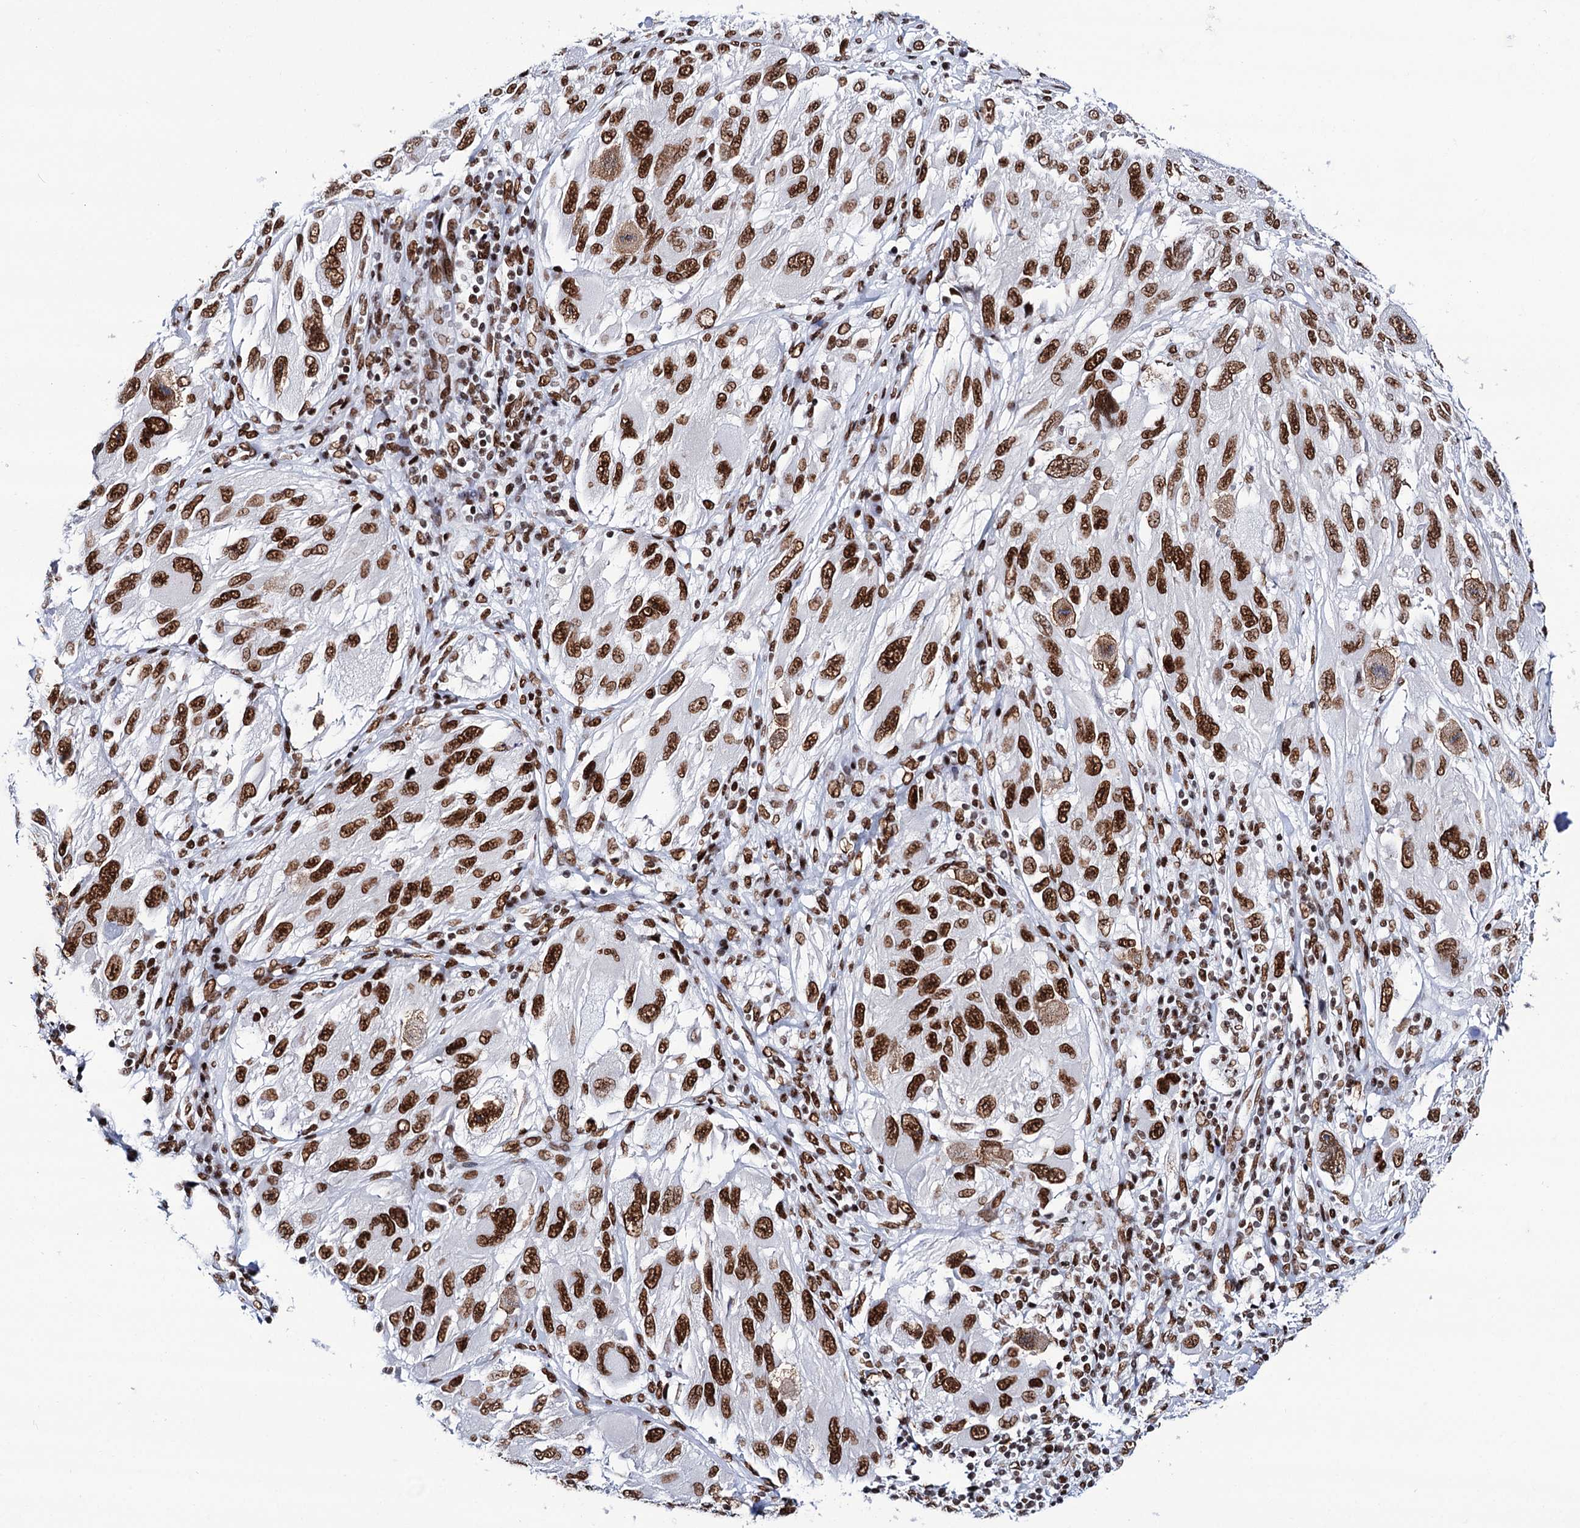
{"staining": {"intensity": "strong", "quantity": ">75%", "location": "nuclear"}, "tissue": "melanoma", "cell_type": "Tumor cells", "image_type": "cancer", "snomed": [{"axis": "morphology", "description": "Malignant melanoma, NOS"}, {"axis": "topography", "description": "Skin"}], "caption": "Brown immunohistochemical staining in human malignant melanoma reveals strong nuclear positivity in about >75% of tumor cells.", "gene": "MATR3", "patient": {"sex": "female", "age": 91}}